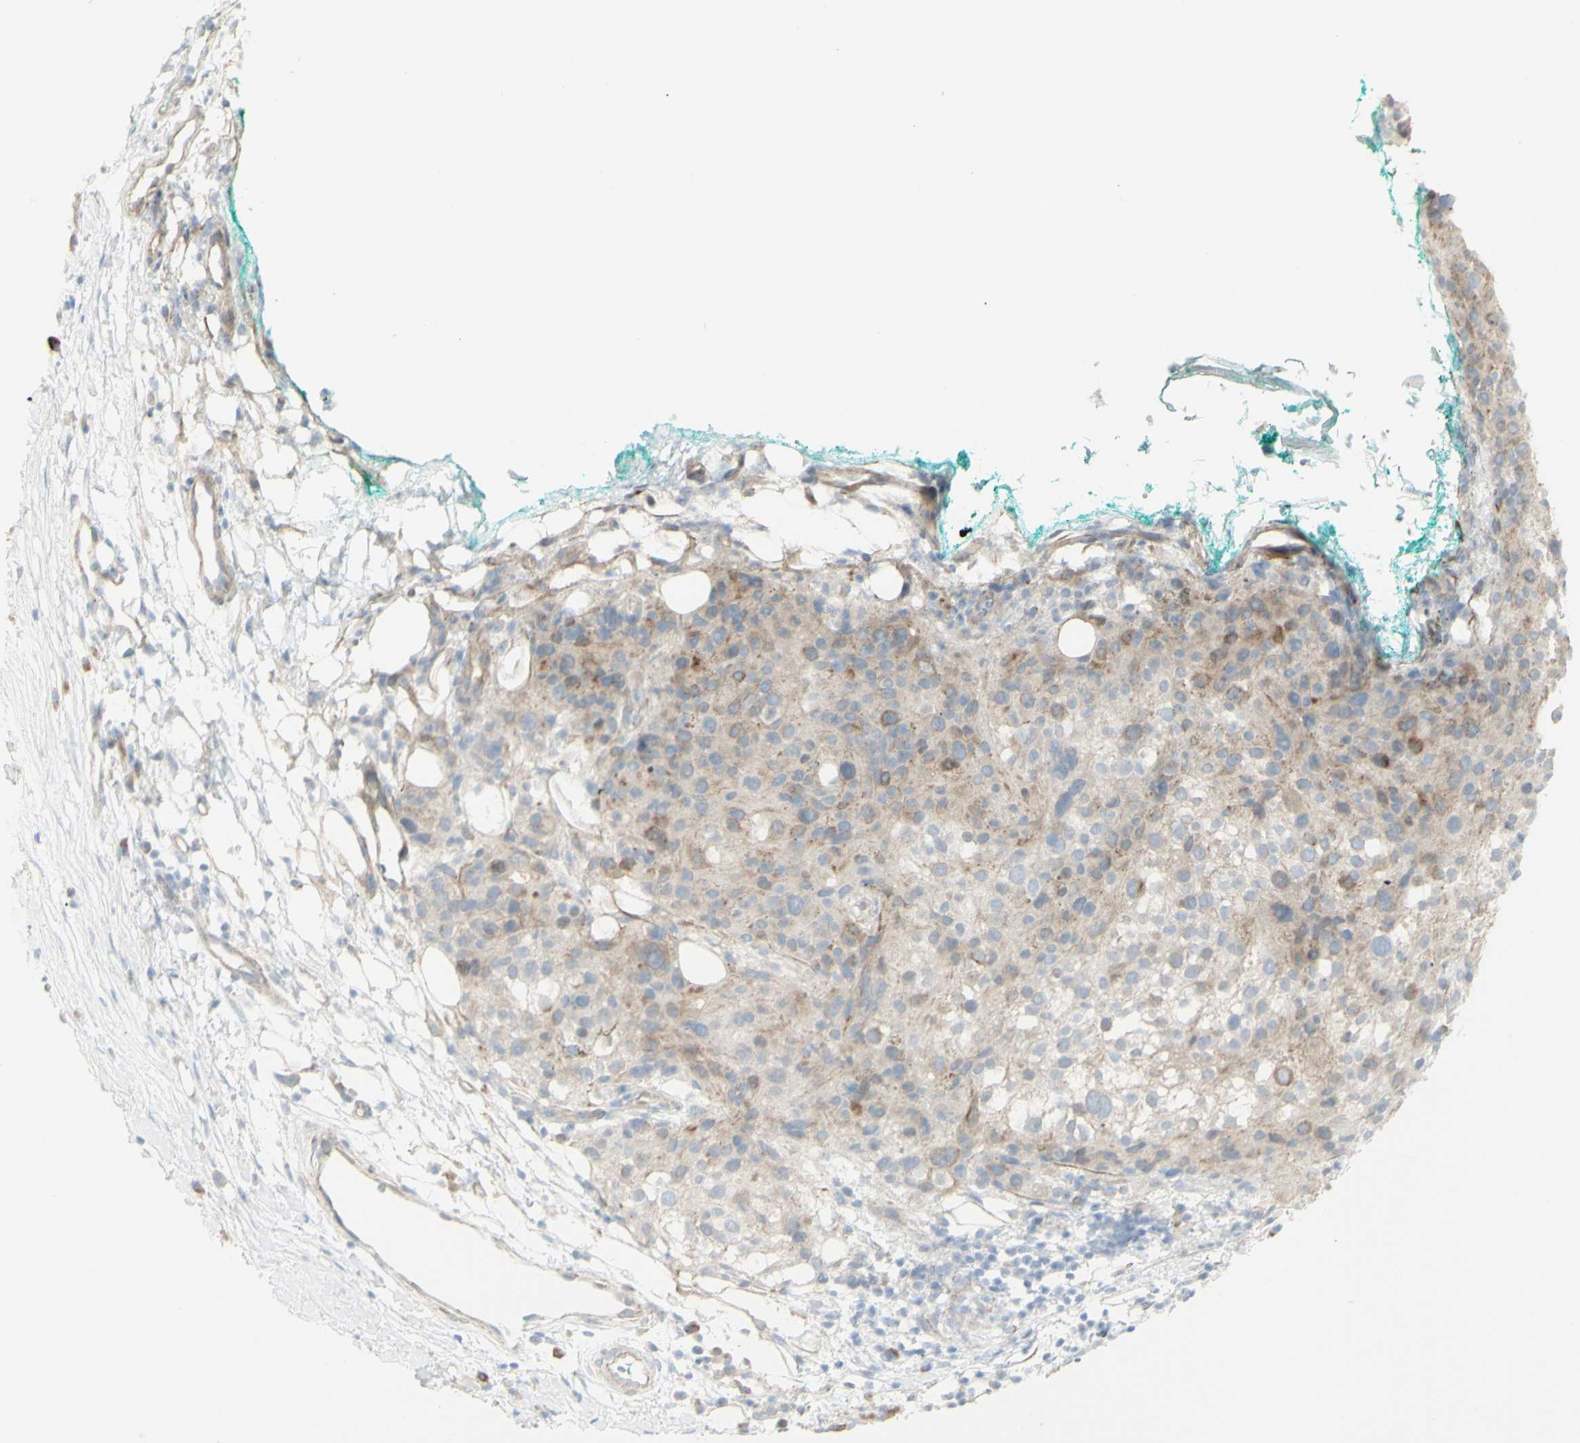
{"staining": {"intensity": "weak", "quantity": "25%-75%", "location": "cytoplasmic/membranous"}, "tissue": "melanoma", "cell_type": "Tumor cells", "image_type": "cancer", "snomed": [{"axis": "morphology", "description": "Necrosis, NOS"}, {"axis": "morphology", "description": "Malignant melanoma, NOS"}, {"axis": "topography", "description": "Skin"}], "caption": "The photomicrograph reveals a brown stain indicating the presence of a protein in the cytoplasmic/membranous of tumor cells in malignant melanoma.", "gene": "NDST4", "patient": {"sex": "female", "age": 87}}